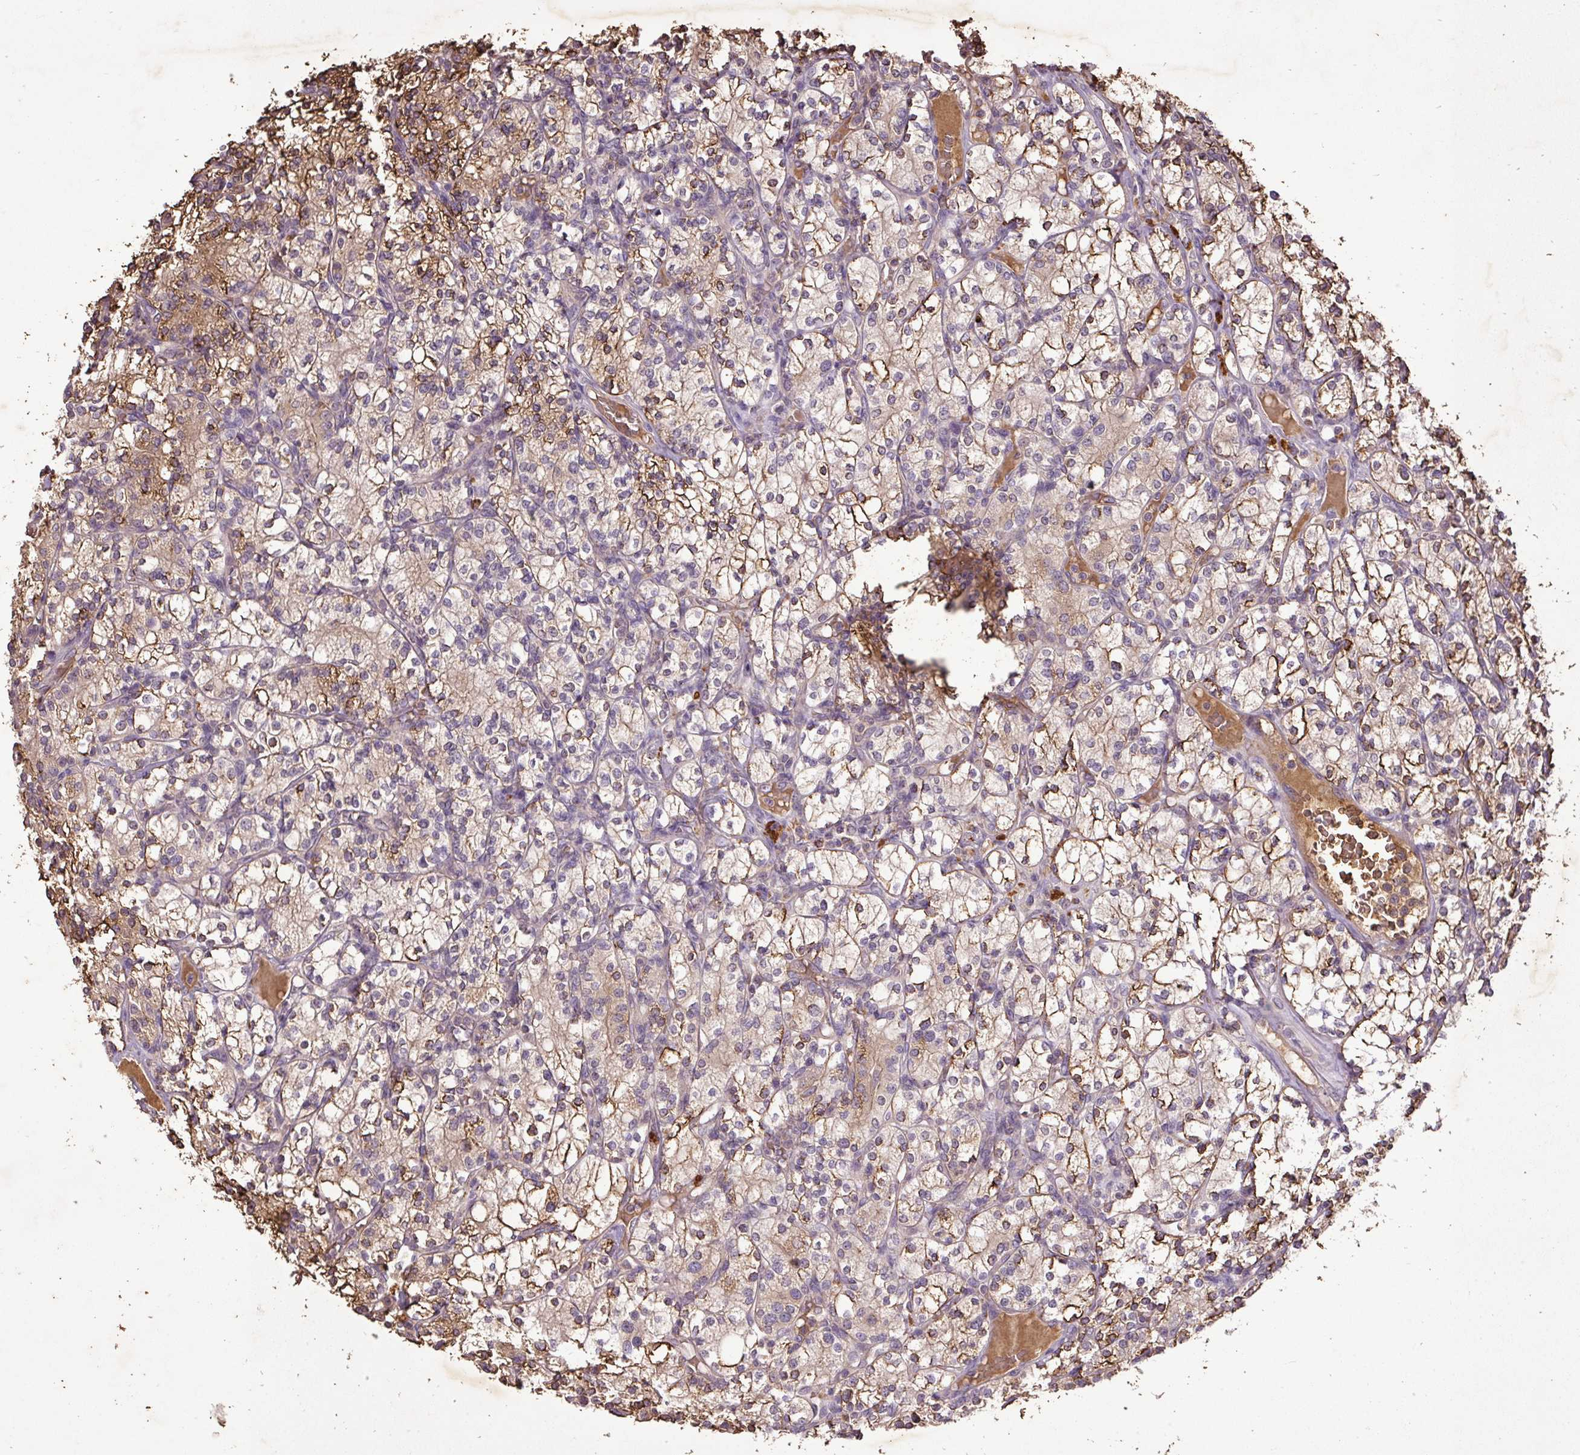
{"staining": {"intensity": "moderate", "quantity": ">75%", "location": "cytoplasmic/membranous"}, "tissue": "renal cancer", "cell_type": "Tumor cells", "image_type": "cancer", "snomed": [{"axis": "morphology", "description": "Adenocarcinoma, NOS"}, {"axis": "topography", "description": "Kidney"}], "caption": "The image reveals immunohistochemical staining of renal adenocarcinoma. There is moderate cytoplasmic/membranous staining is identified in approximately >75% of tumor cells.", "gene": "LRTM2", "patient": {"sex": "male", "age": 77}}